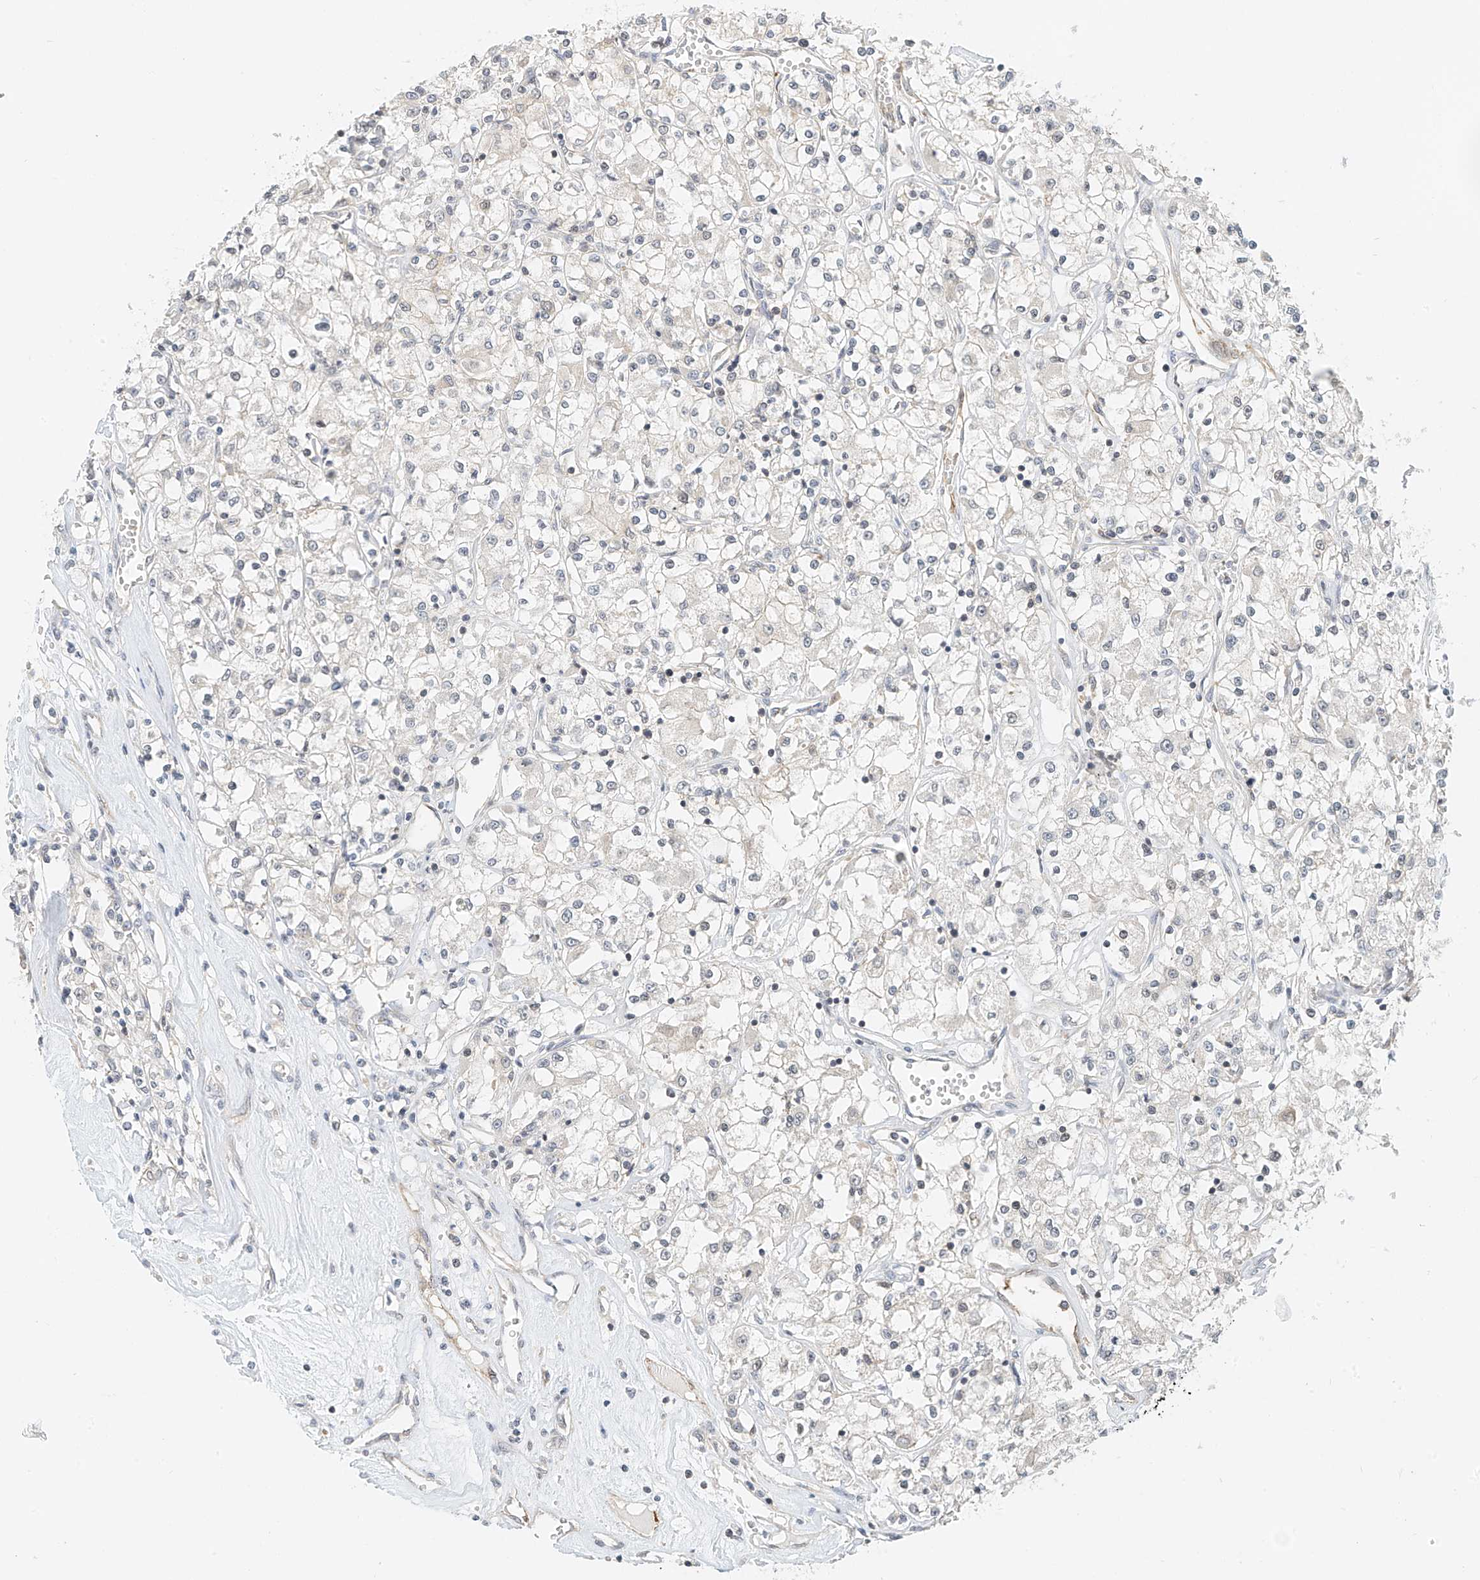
{"staining": {"intensity": "negative", "quantity": "none", "location": "none"}, "tissue": "renal cancer", "cell_type": "Tumor cells", "image_type": "cancer", "snomed": [{"axis": "morphology", "description": "Adenocarcinoma, NOS"}, {"axis": "topography", "description": "Kidney"}], "caption": "Tumor cells show no significant positivity in renal cancer.", "gene": "PPA2", "patient": {"sex": "female", "age": 59}}